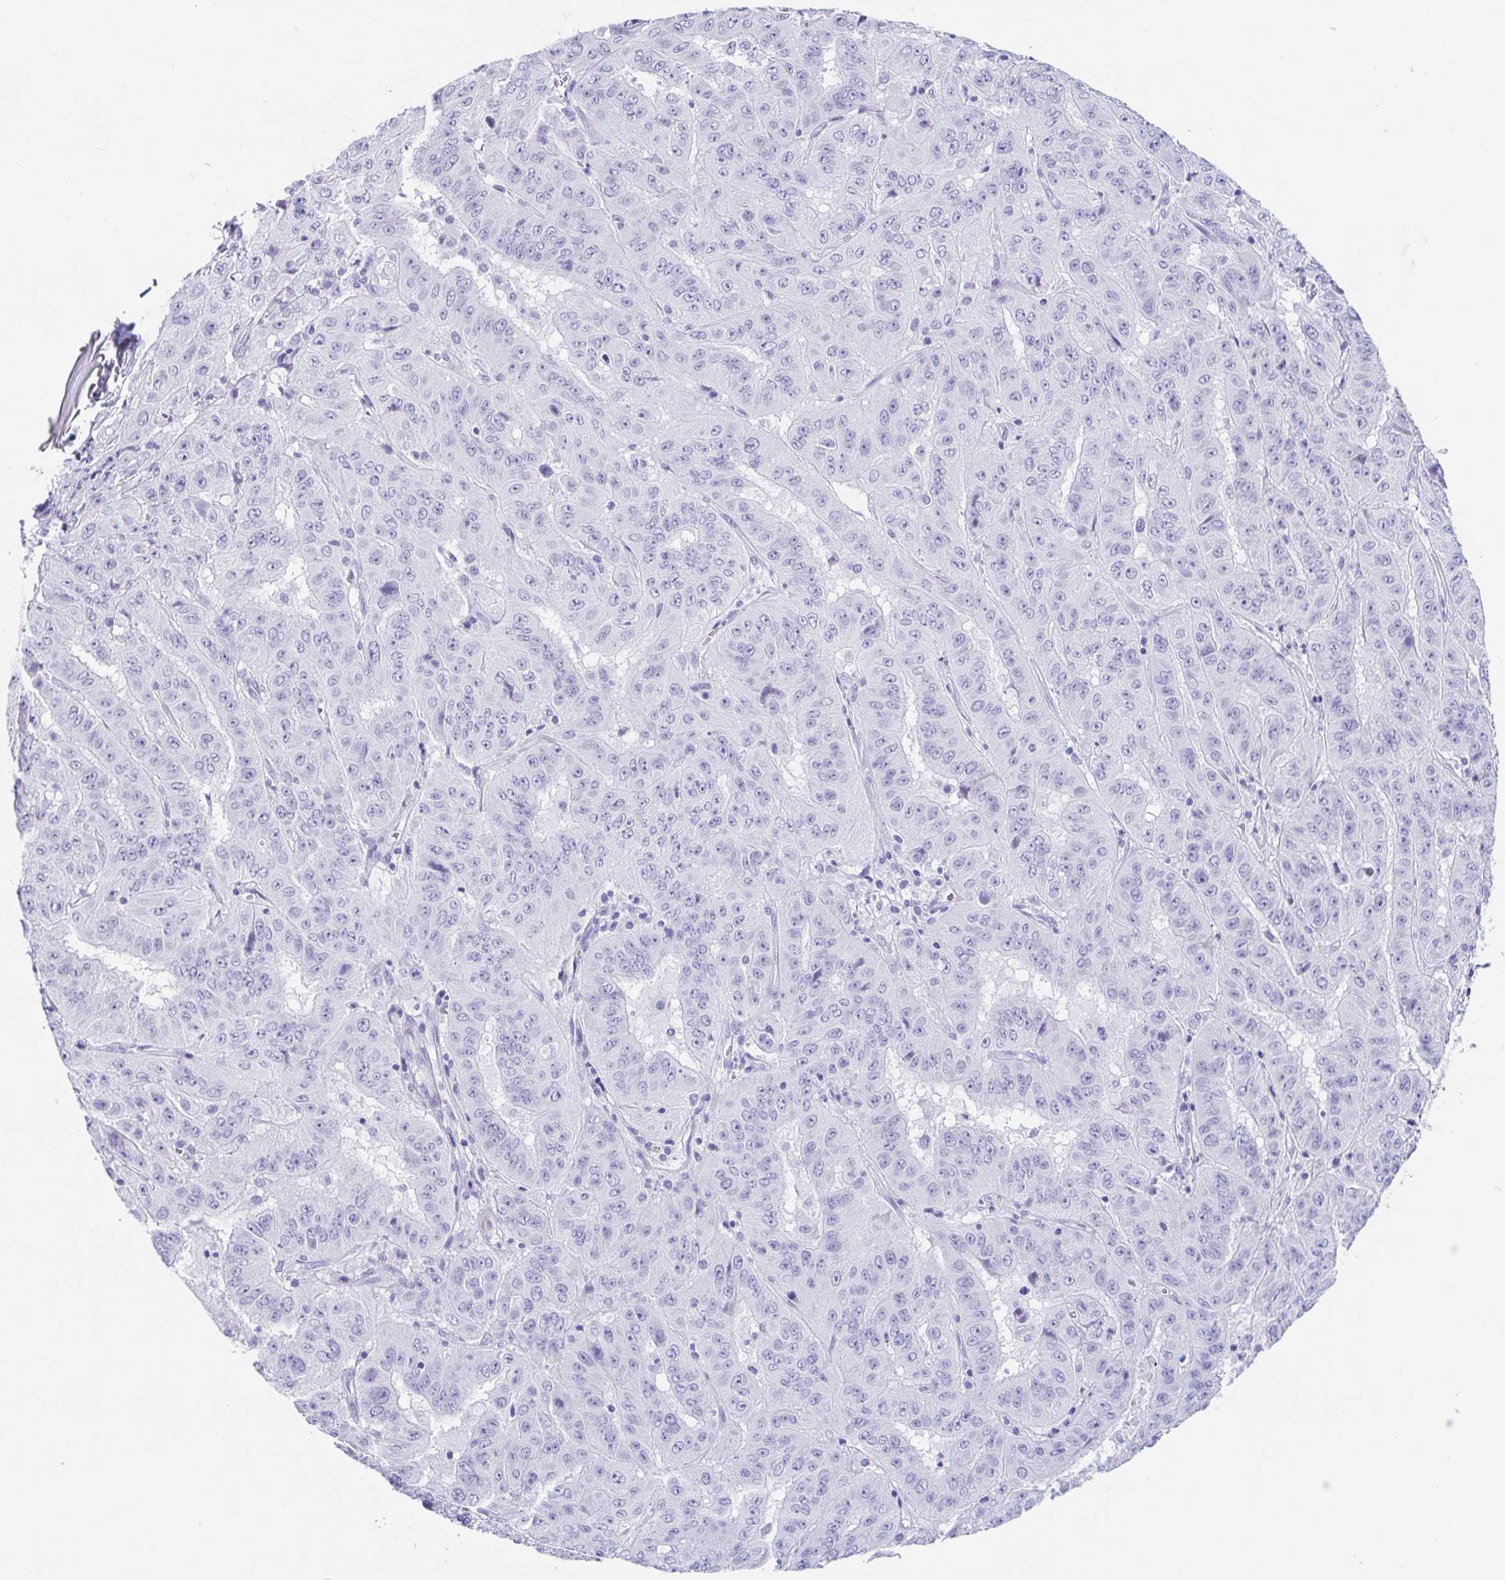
{"staining": {"intensity": "negative", "quantity": "none", "location": "none"}, "tissue": "pancreatic cancer", "cell_type": "Tumor cells", "image_type": "cancer", "snomed": [{"axis": "morphology", "description": "Adenocarcinoma, NOS"}, {"axis": "topography", "description": "Pancreas"}], "caption": "A high-resolution histopathology image shows immunohistochemistry (IHC) staining of adenocarcinoma (pancreatic), which shows no significant positivity in tumor cells. (DAB (3,3'-diaminobenzidine) immunohistochemistry, high magnification).", "gene": "TAS2R41", "patient": {"sex": "male", "age": 63}}